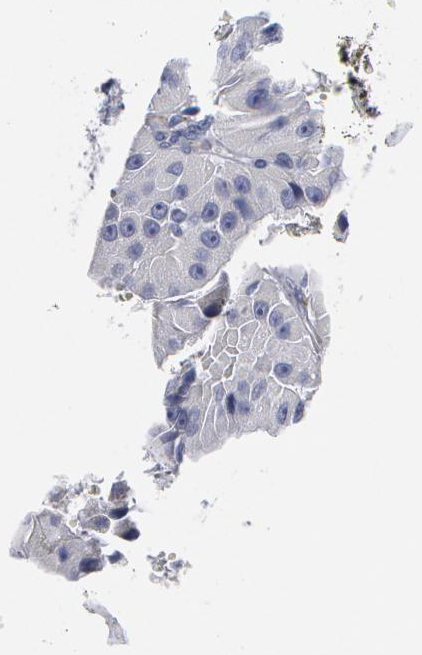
{"staining": {"intensity": "negative", "quantity": "none", "location": "none"}, "tissue": "thyroid cancer", "cell_type": "Tumor cells", "image_type": "cancer", "snomed": [{"axis": "morphology", "description": "Carcinoma, NOS"}, {"axis": "topography", "description": "Thyroid gland"}], "caption": "Immunohistochemistry (IHC) of human thyroid cancer shows no positivity in tumor cells. (Stains: DAB (3,3'-diaminobenzidine) immunohistochemistry (IHC) with hematoxylin counter stain, Microscopy: brightfield microscopy at high magnification).", "gene": "SMC1B", "patient": {"sex": "male", "age": 76}}